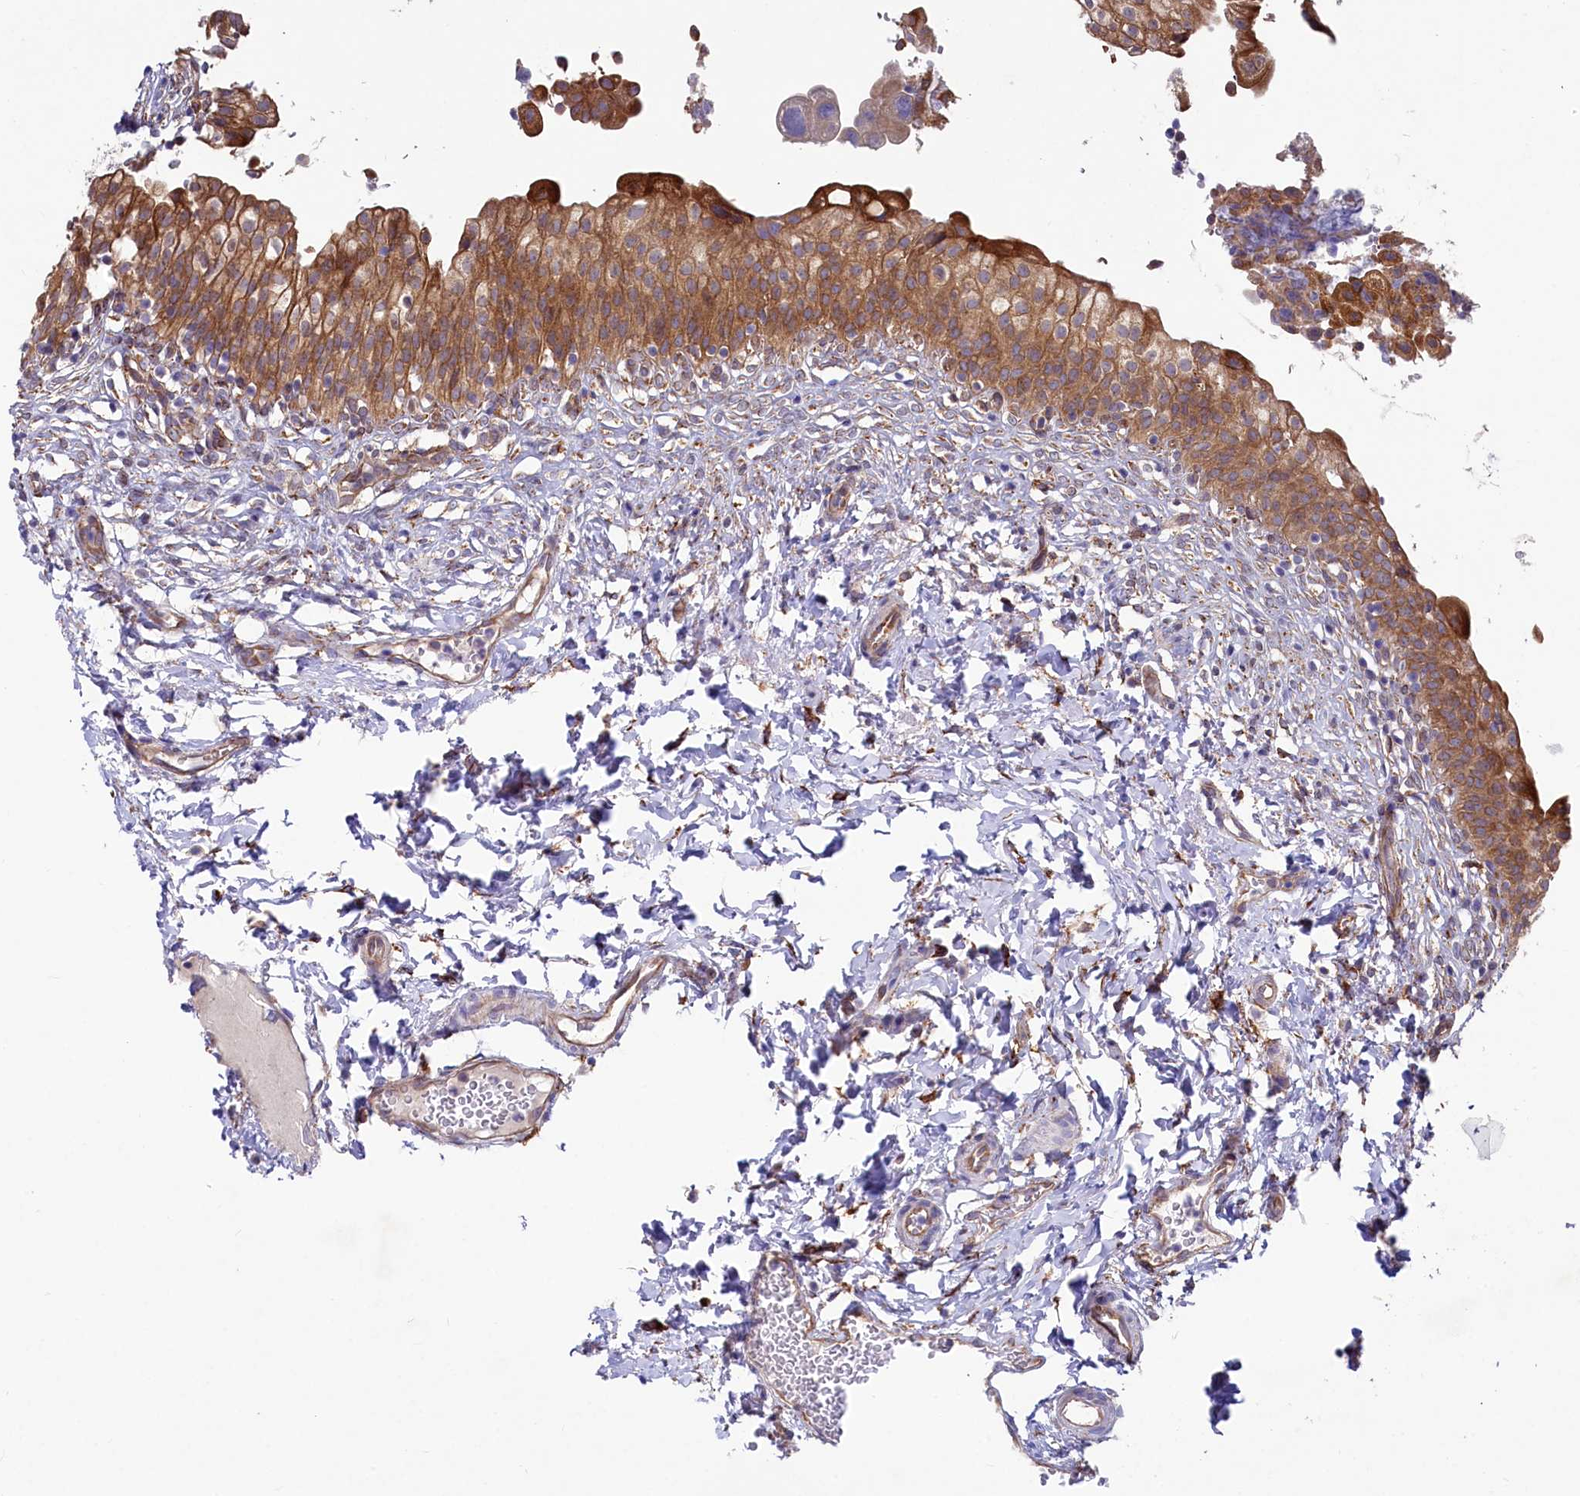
{"staining": {"intensity": "moderate", "quantity": ">75%", "location": "cytoplasmic/membranous"}, "tissue": "urinary bladder", "cell_type": "Urothelial cells", "image_type": "normal", "snomed": [{"axis": "morphology", "description": "Normal tissue, NOS"}, {"axis": "topography", "description": "Urinary bladder"}], "caption": "Immunohistochemistry (IHC) of benign human urinary bladder exhibits medium levels of moderate cytoplasmic/membranous staining in approximately >75% of urothelial cells.", "gene": "CHID1", "patient": {"sex": "male", "age": 55}}